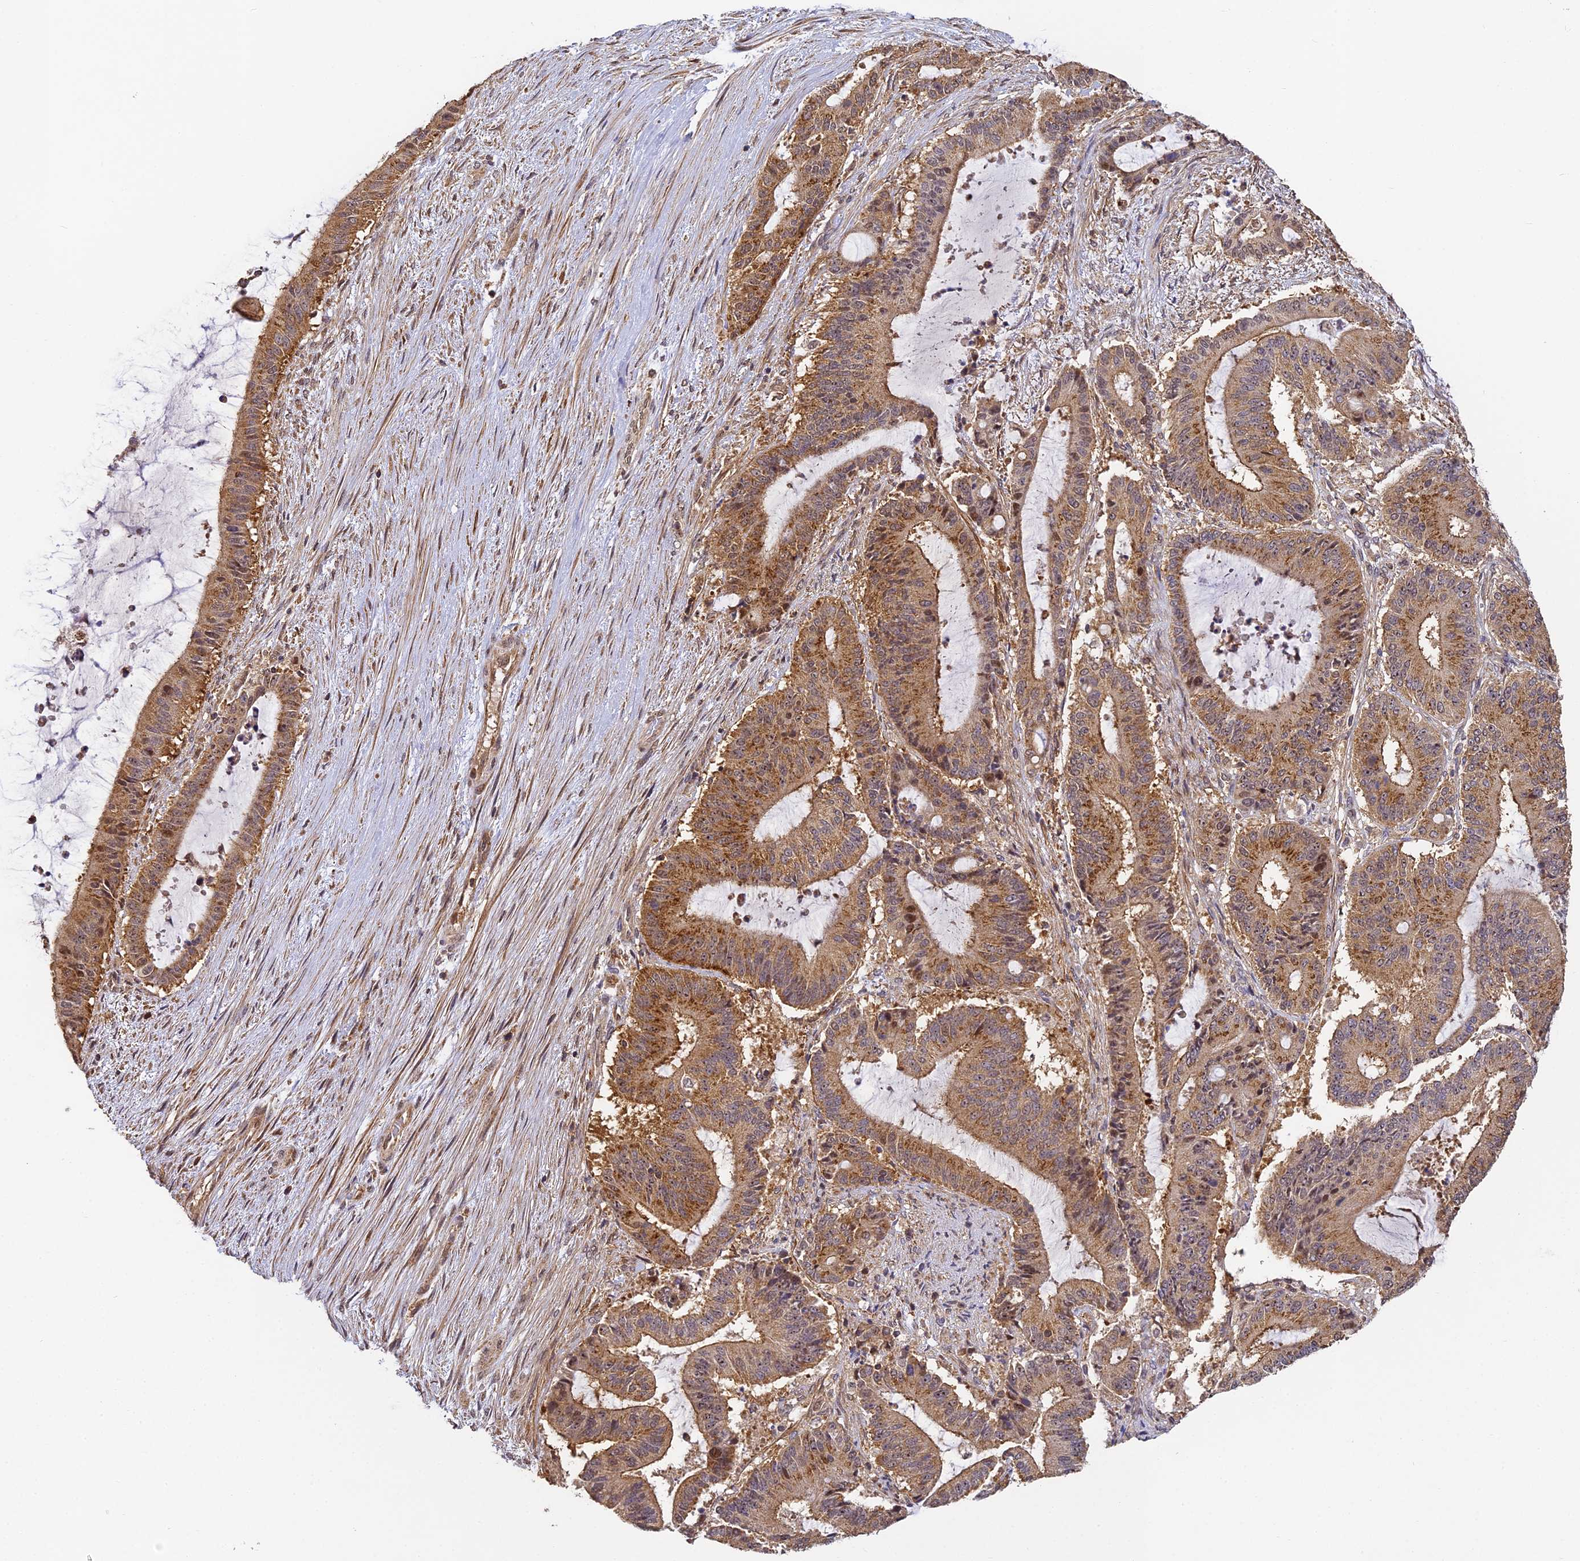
{"staining": {"intensity": "moderate", "quantity": ">75%", "location": "cytoplasmic/membranous"}, "tissue": "liver cancer", "cell_type": "Tumor cells", "image_type": "cancer", "snomed": [{"axis": "morphology", "description": "Normal tissue, NOS"}, {"axis": "morphology", "description": "Cholangiocarcinoma"}, {"axis": "topography", "description": "Liver"}, {"axis": "topography", "description": "Peripheral nerve tissue"}], "caption": "Protein expression analysis of human liver cancer (cholangiocarcinoma) reveals moderate cytoplasmic/membranous expression in approximately >75% of tumor cells.", "gene": "ZNF443", "patient": {"sex": "female", "age": 73}}